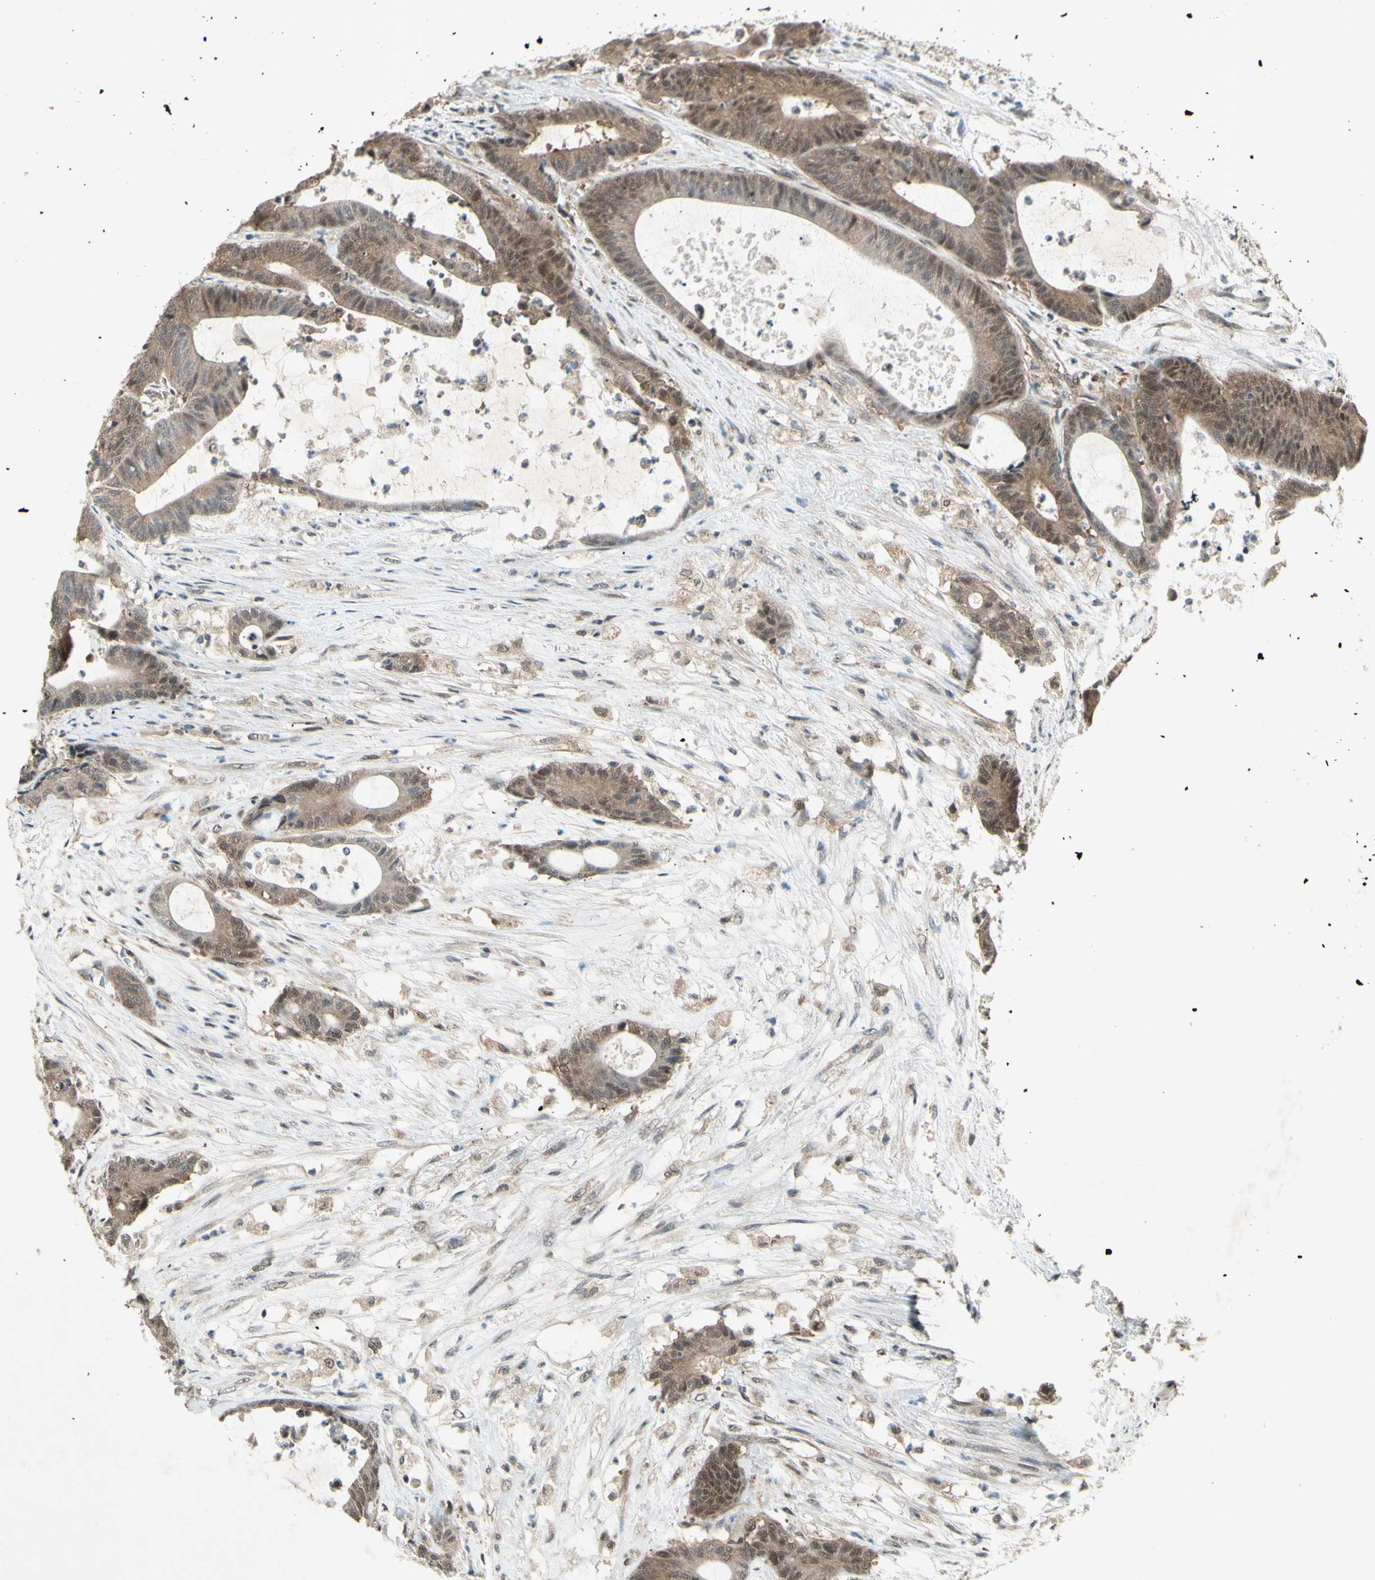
{"staining": {"intensity": "moderate", "quantity": ">75%", "location": "cytoplasmic/membranous,nuclear"}, "tissue": "colorectal cancer", "cell_type": "Tumor cells", "image_type": "cancer", "snomed": [{"axis": "morphology", "description": "Adenocarcinoma, NOS"}, {"axis": "topography", "description": "Colon"}], "caption": "Colorectal adenocarcinoma stained with DAB immunohistochemistry shows medium levels of moderate cytoplasmic/membranous and nuclear staining in about >75% of tumor cells.", "gene": "PSMD5", "patient": {"sex": "female", "age": 84}}